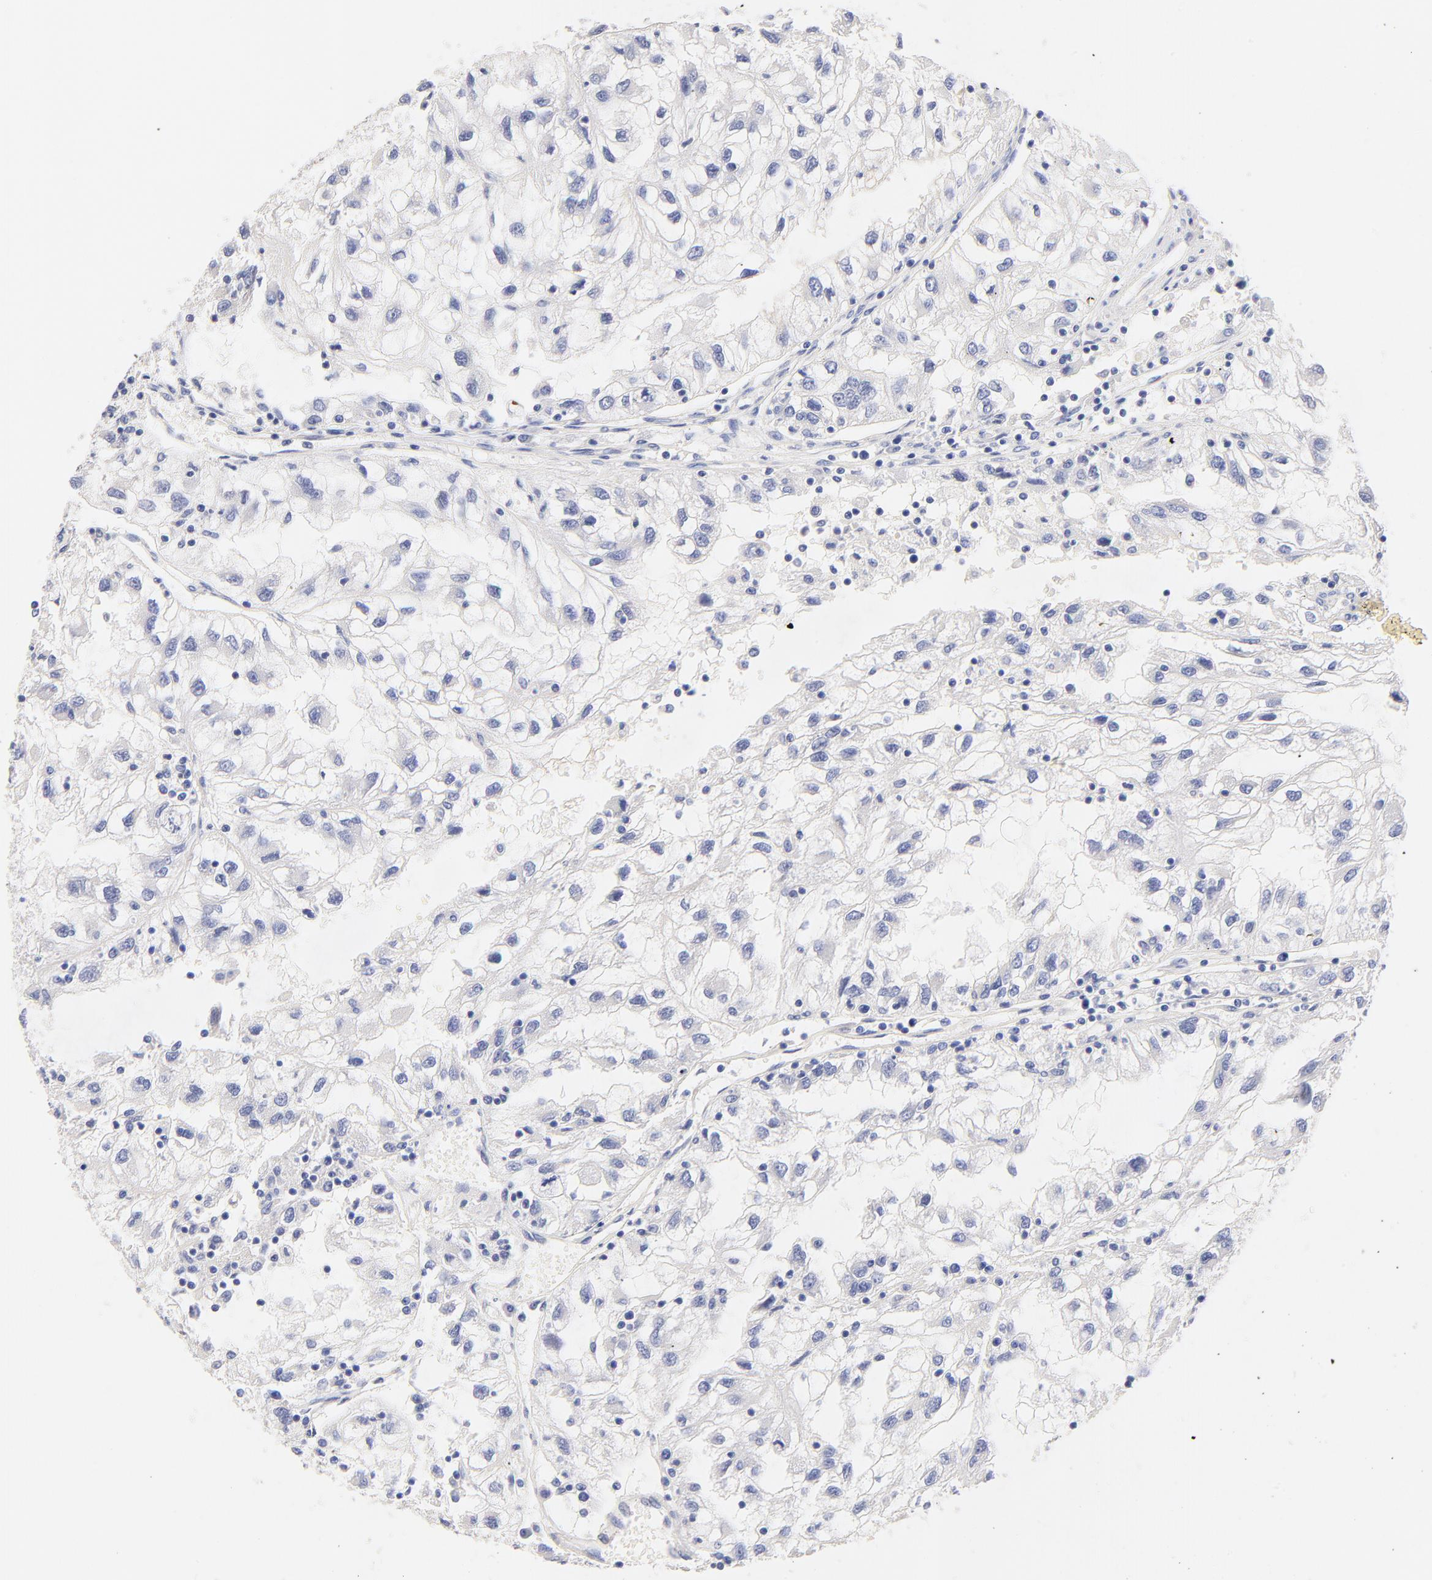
{"staining": {"intensity": "negative", "quantity": "none", "location": "none"}, "tissue": "renal cancer", "cell_type": "Tumor cells", "image_type": "cancer", "snomed": [{"axis": "morphology", "description": "Normal tissue, NOS"}, {"axis": "morphology", "description": "Adenocarcinoma, NOS"}, {"axis": "topography", "description": "Kidney"}], "caption": "Immunohistochemical staining of human renal cancer demonstrates no significant staining in tumor cells. The staining is performed using DAB brown chromogen with nuclei counter-stained in using hematoxylin.", "gene": "HS3ST1", "patient": {"sex": "male", "age": 71}}